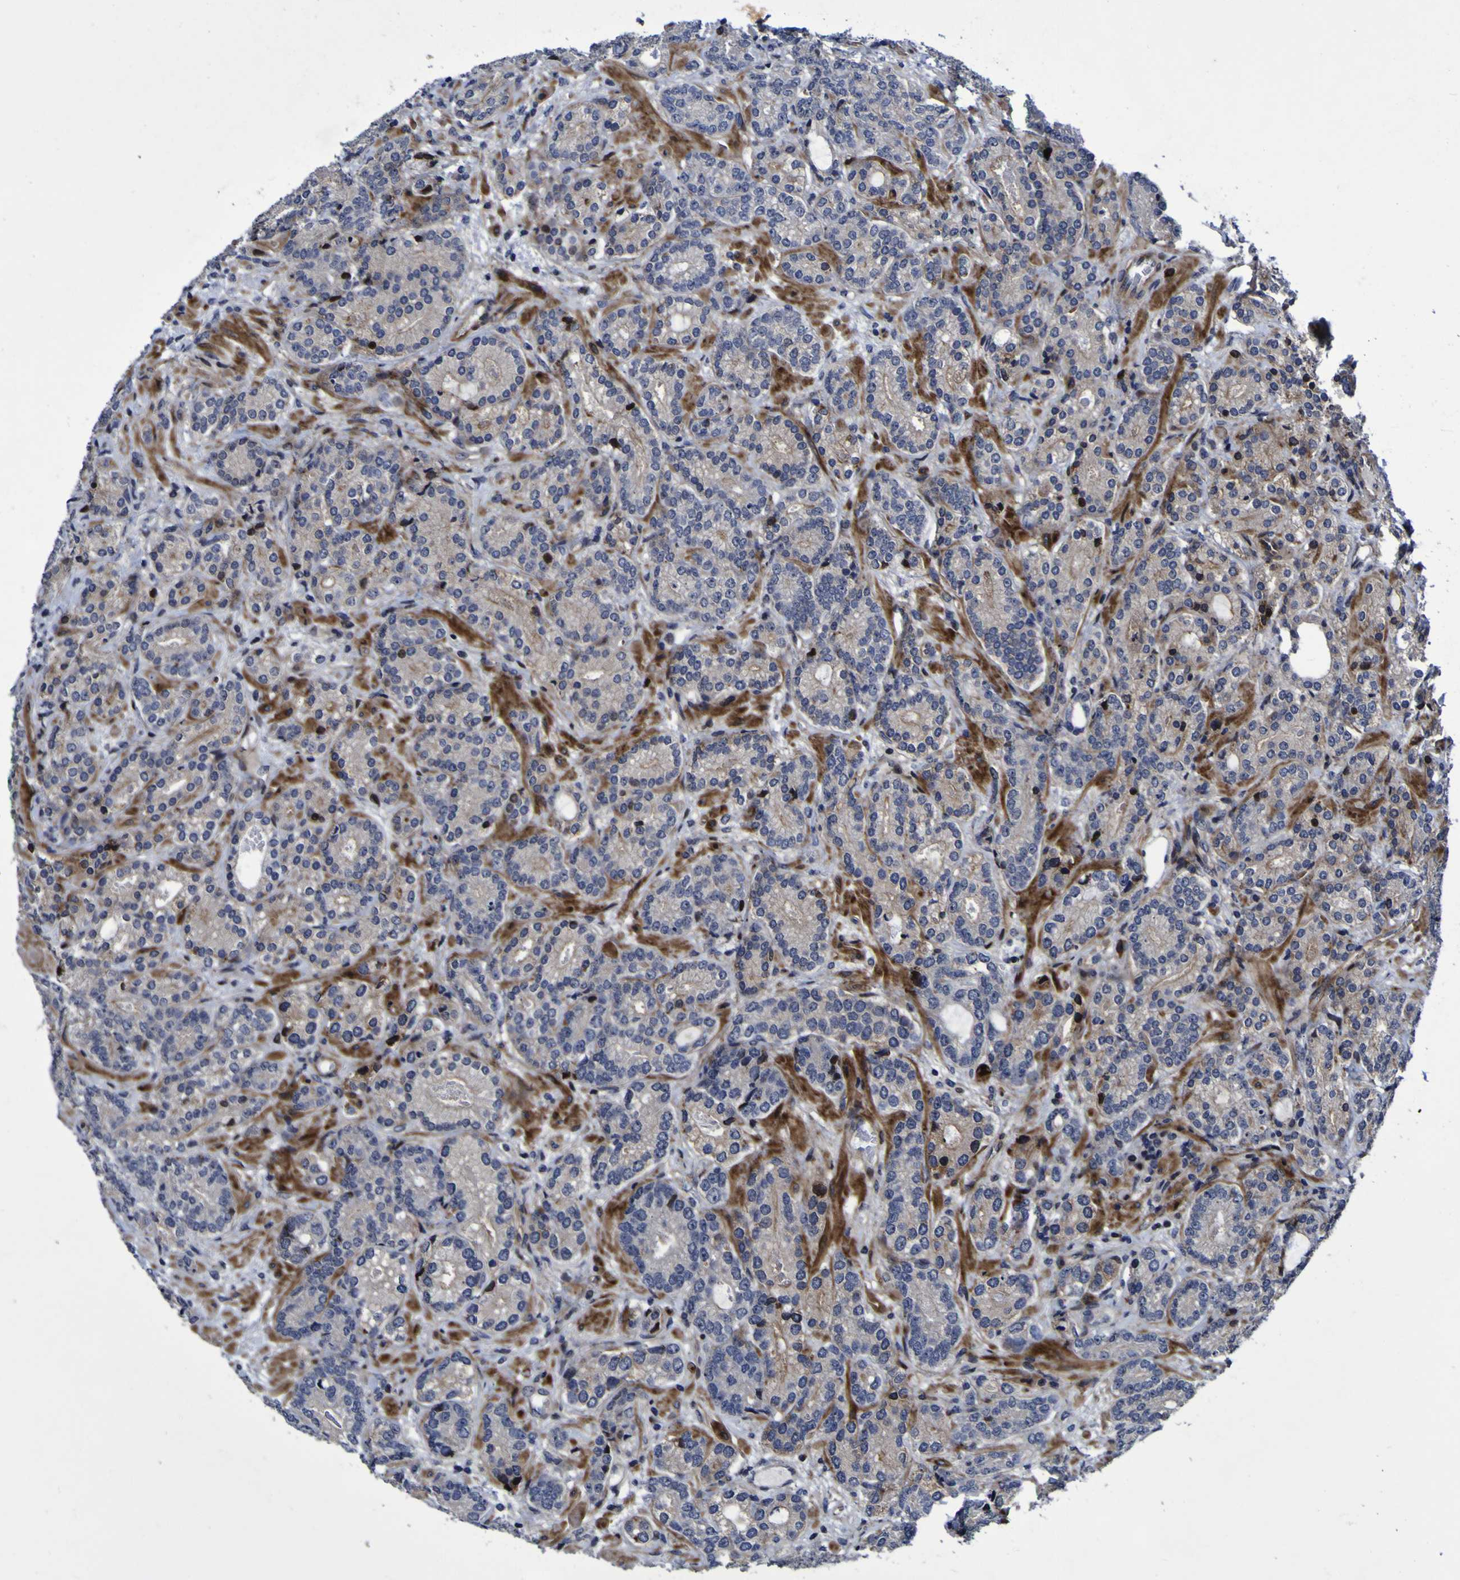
{"staining": {"intensity": "weak", "quantity": ">75%", "location": "cytoplasmic/membranous"}, "tissue": "prostate cancer", "cell_type": "Tumor cells", "image_type": "cancer", "snomed": [{"axis": "morphology", "description": "Adenocarcinoma, High grade"}, {"axis": "topography", "description": "Prostate"}], "caption": "Immunohistochemical staining of prostate high-grade adenocarcinoma shows weak cytoplasmic/membranous protein expression in approximately >75% of tumor cells.", "gene": "MGLL", "patient": {"sex": "male", "age": 61}}